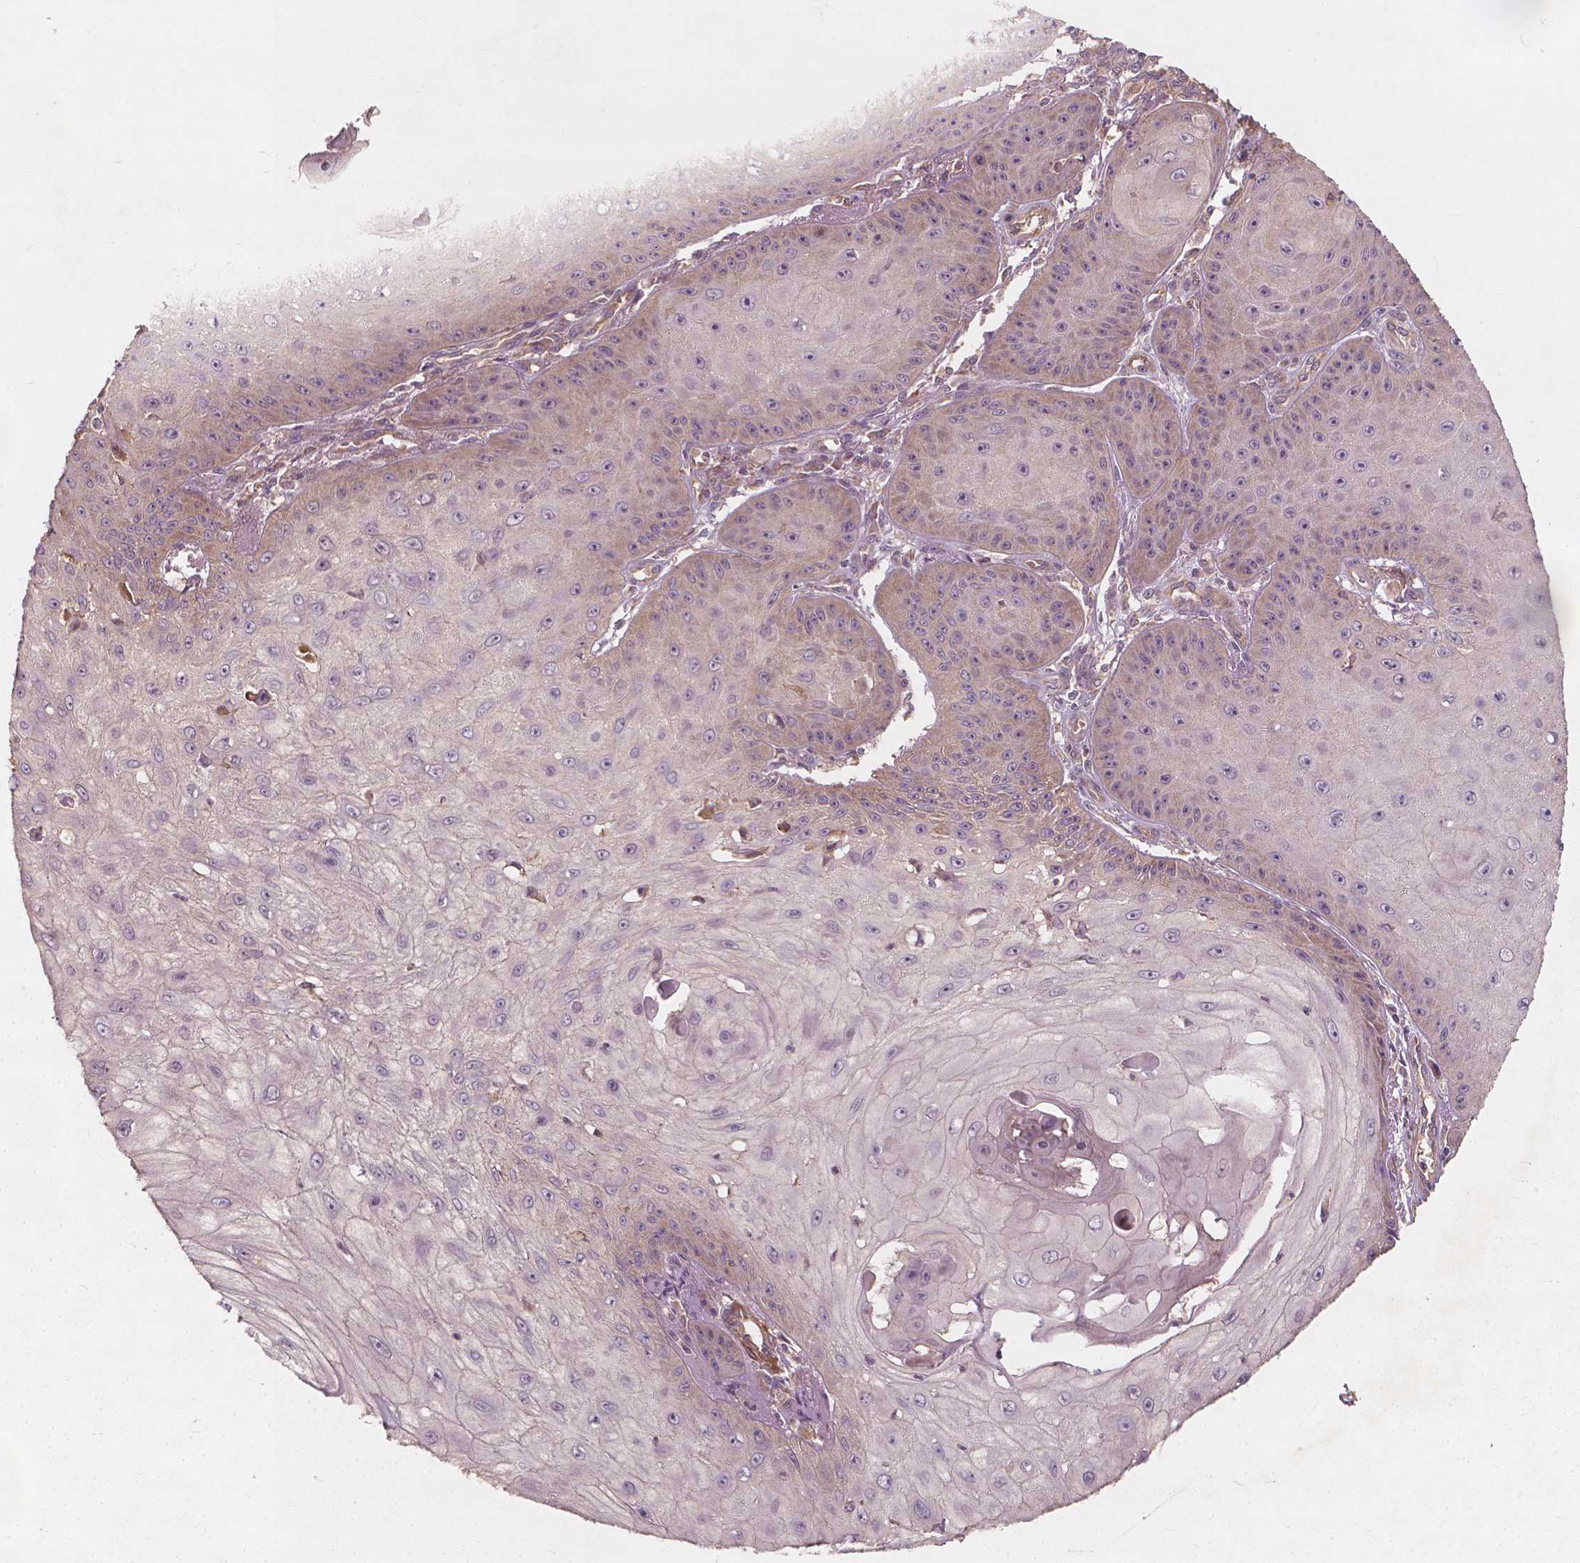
{"staining": {"intensity": "weak", "quantity": "<25%", "location": "cytoplasmic/membranous"}, "tissue": "skin cancer", "cell_type": "Tumor cells", "image_type": "cancer", "snomed": [{"axis": "morphology", "description": "Squamous cell carcinoma, NOS"}, {"axis": "topography", "description": "Skin"}], "caption": "Tumor cells show no significant staining in squamous cell carcinoma (skin).", "gene": "CYFIP2", "patient": {"sex": "male", "age": 70}}